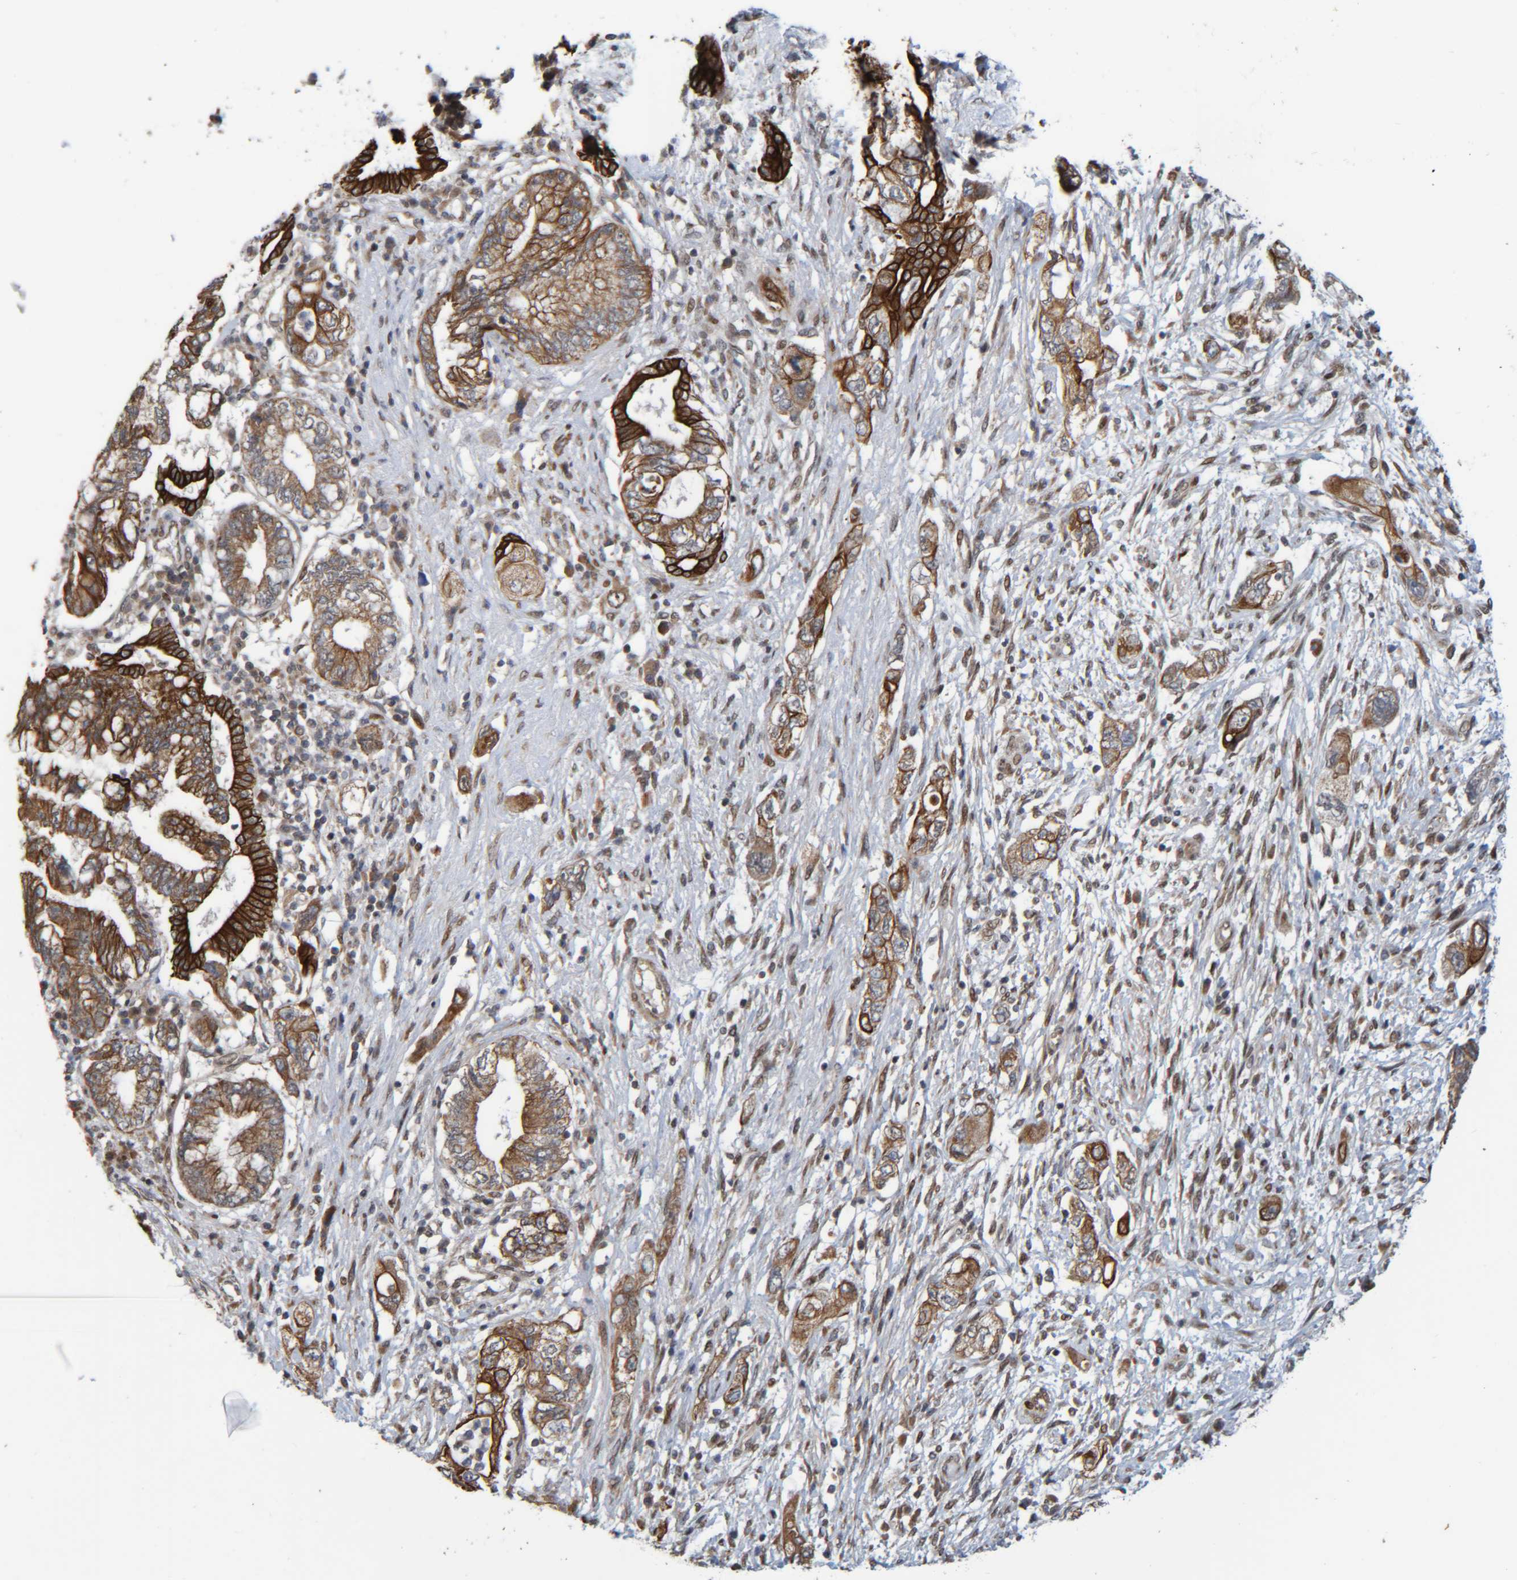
{"staining": {"intensity": "strong", "quantity": ">75%", "location": "cytoplasmic/membranous"}, "tissue": "pancreatic cancer", "cell_type": "Tumor cells", "image_type": "cancer", "snomed": [{"axis": "morphology", "description": "Adenocarcinoma, NOS"}, {"axis": "topography", "description": "Pancreas"}], "caption": "Protein staining exhibits strong cytoplasmic/membranous staining in approximately >75% of tumor cells in pancreatic cancer (adenocarcinoma).", "gene": "CCDC57", "patient": {"sex": "female", "age": 73}}